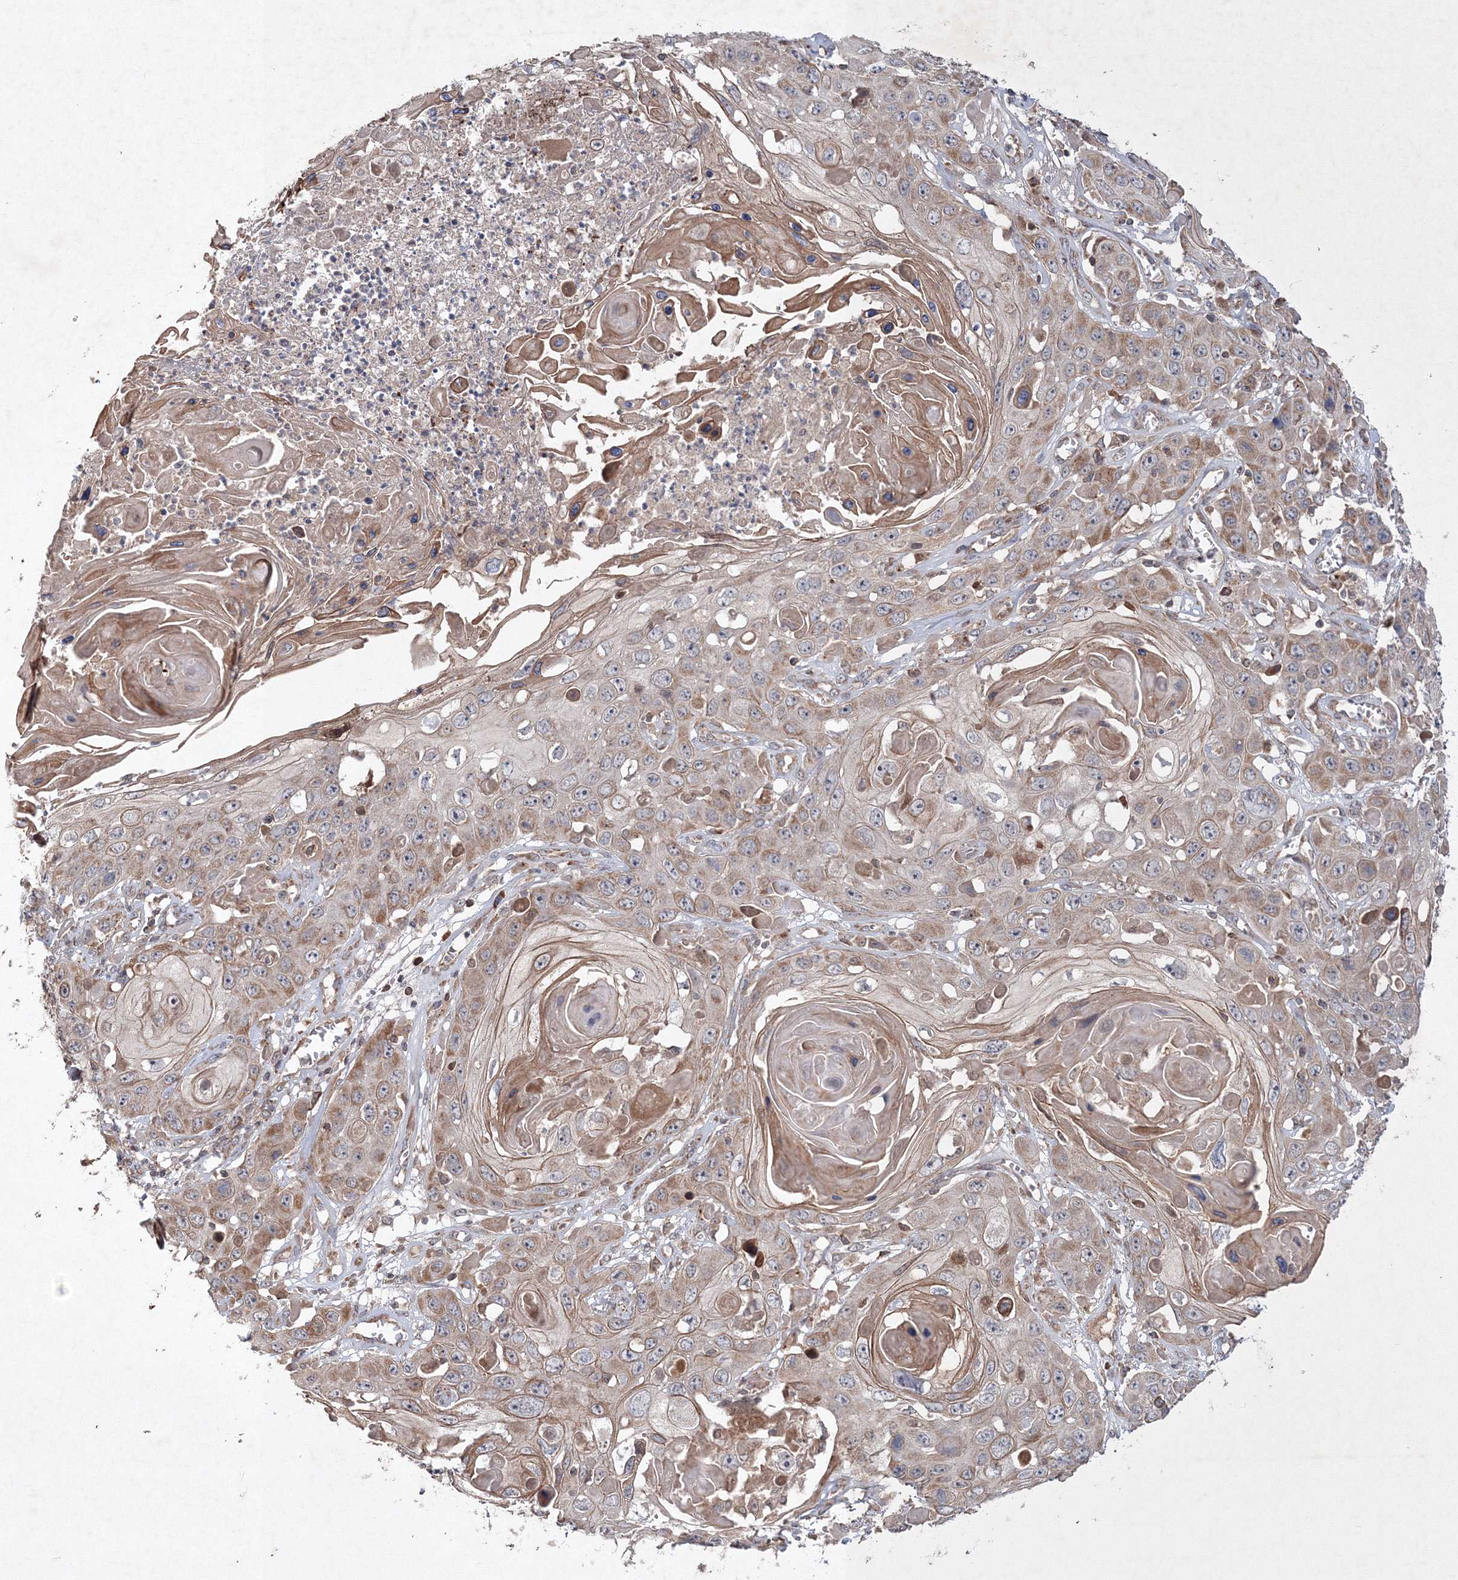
{"staining": {"intensity": "moderate", "quantity": ">75%", "location": "cytoplasmic/membranous"}, "tissue": "skin cancer", "cell_type": "Tumor cells", "image_type": "cancer", "snomed": [{"axis": "morphology", "description": "Squamous cell carcinoma, NOS"}, {"axis": "topography", "description": "Skin"}], "caption": "Immunohistochemical staining of human squamous cell carcinoma (skin) reveals medium levels of moderate cytoplasmic/membranous expression in about >75% of tumor cells.", "gene": "NOA1", "patient": {"sex": "male", "age": 55}}